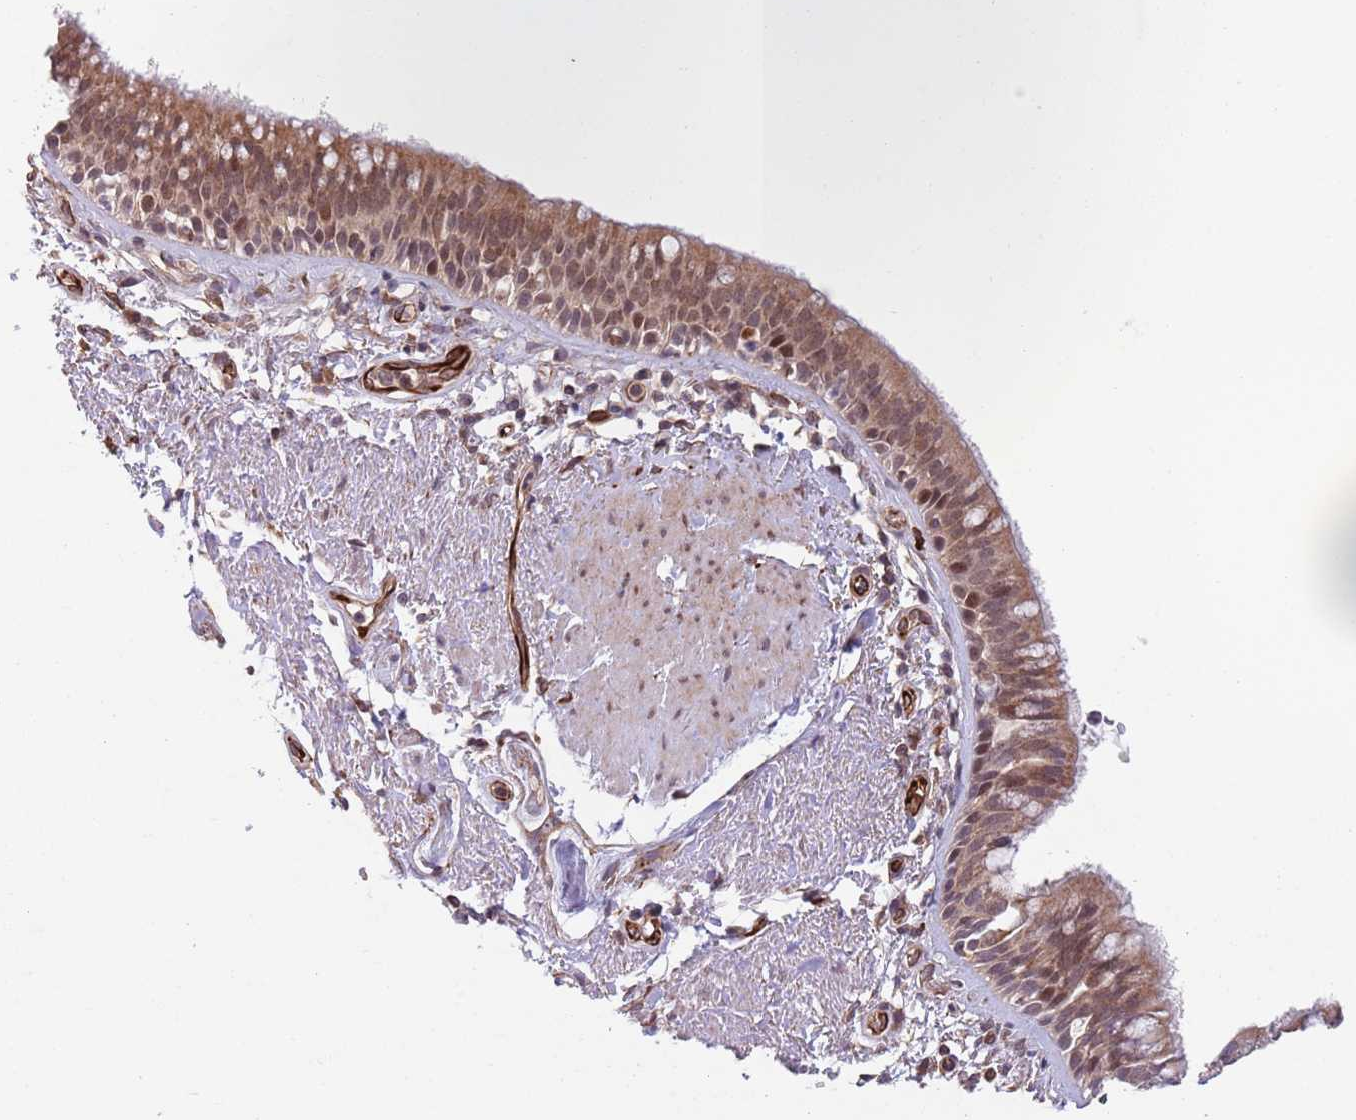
{"staining": {"intensity": "moderate", "quantity": ">75%", "location": "cytoplasmic/membranous,nuclear"}, "tissue": "bronchus", "cell_type": "Respiratory epithelial cells", "image_type": "normal", "snomed": [{"axis": "morphology", "description": "Normal tissue, NOS"}, {"axis": "morphology", "description": "Neoplasm, uncertain whether benign or malignant"}, {"axis": "topography", "description": "Bronchus"}, {"axis": "topography", "description": "Lung"}], "caption": "Moderate cytoplasmic/membranous,nuclear protein expression is seen in about >75% of respiratory epithelial cells in bronchus. The protein of interest is shown in brown color, while the nuclei are stained blue.", "gene": "CHD9", "patient": {"sex": "male", "age": 55}}